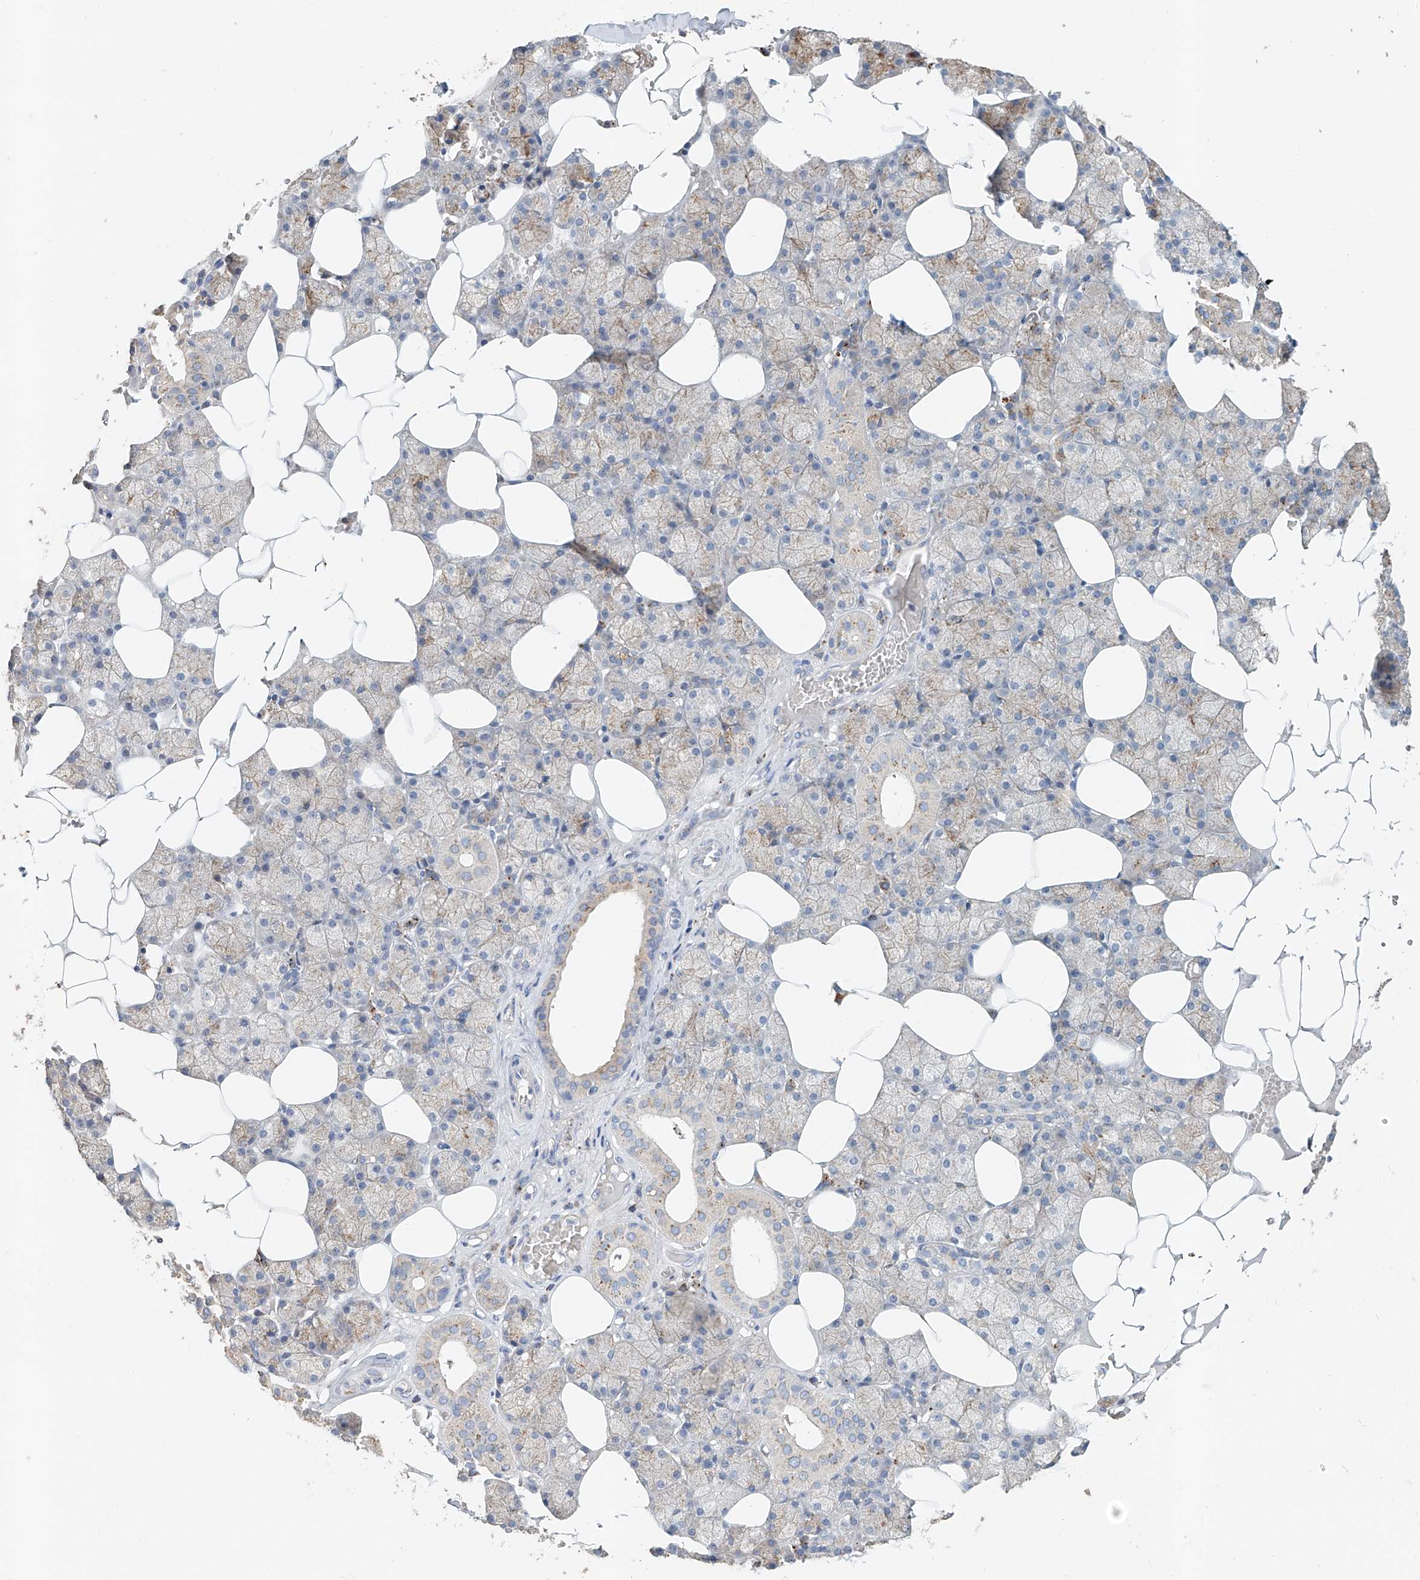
{"staining": {"intensity": "moderate", "quantity": "<25%", "location": "cytoplasmic/membranous"}, "tissue": "salivary gland", "cell_type": "Glandular cells", "image_type": "normal", "snomed": [{"axis": "morphology", "description": "Normal tissue, NOS"}, {"axis": "topography", "description": "Salivary gland"}], "caption": "Protein staining exhibits moderate cytoplasmic/membranous expression in about <25% of glandular cells in unremarkable salivary gland. (Stains: DAB (3,3'-diaminobenzidine) in brown, nuclei in blue, Microscopy: brightfield microscopy at high magnification).", "gene": "TRIM47", "patient": {"sex": "male", "age": 62}}